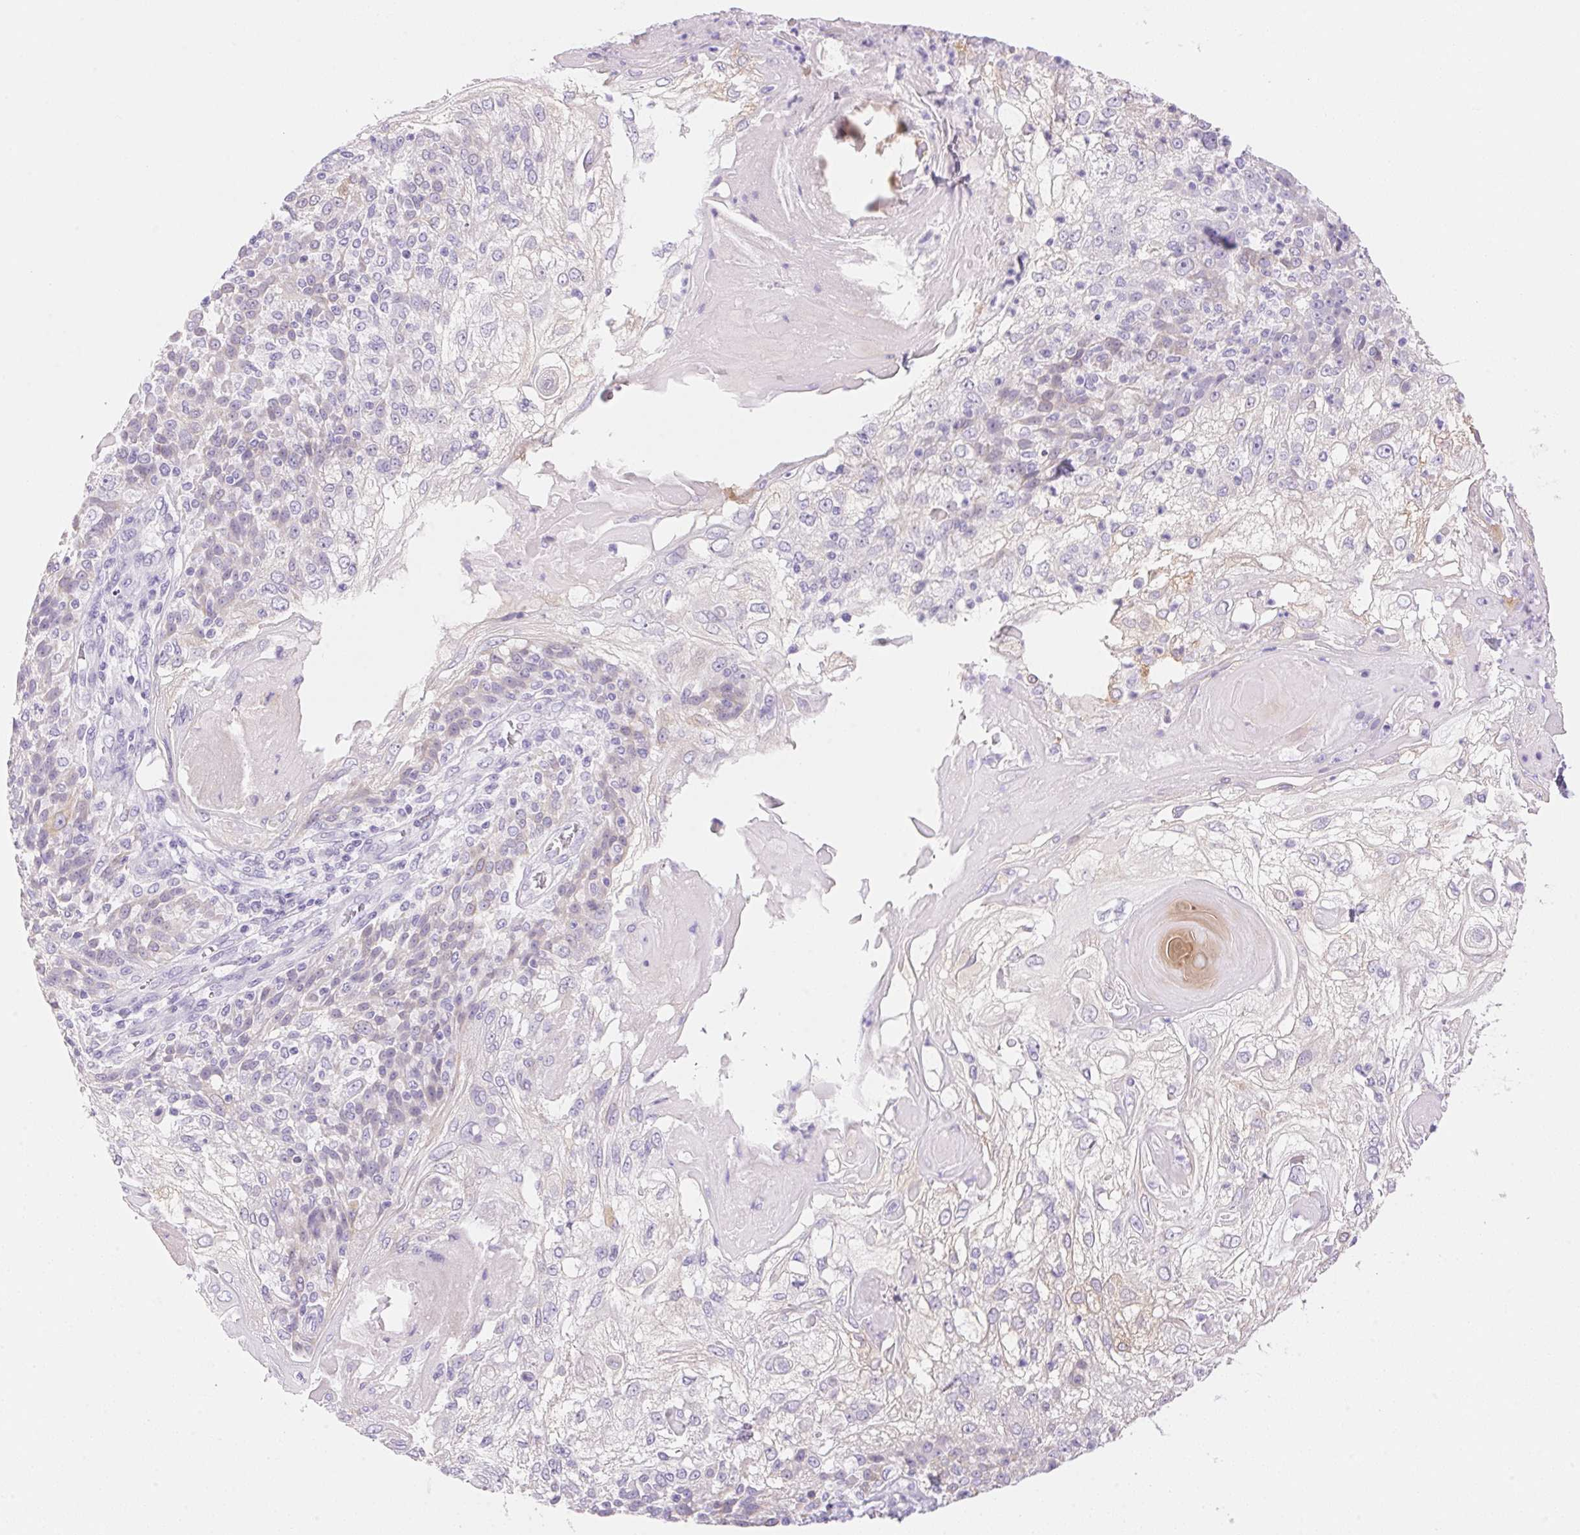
{"staining": {"intensity": "weak", "quantity": "<25%", "location": "cytoplasmic/membranous"}, "tissue": "skin cancer", "cell_type": "Tumor cells", "image_type": "cancer", "snomed": [{"axis": "morphology", "description": "Normal tissue, NOS"}, {"axis": "morphology", "description": "Squamous cell carcinoma, NOS"}, {"axis": "topography", "description": "Skin"}], "caption": "High magnification brightfield microscopy of skin squamous cell carcinoma stained with DAB (3,3'-diaminobenzidine) (brown) and counterstained with hematoxylin (blue): tumor cells show no significant positivity.", "gene": "DHCR24", "patient": {"sex": "female", "age": 83}}